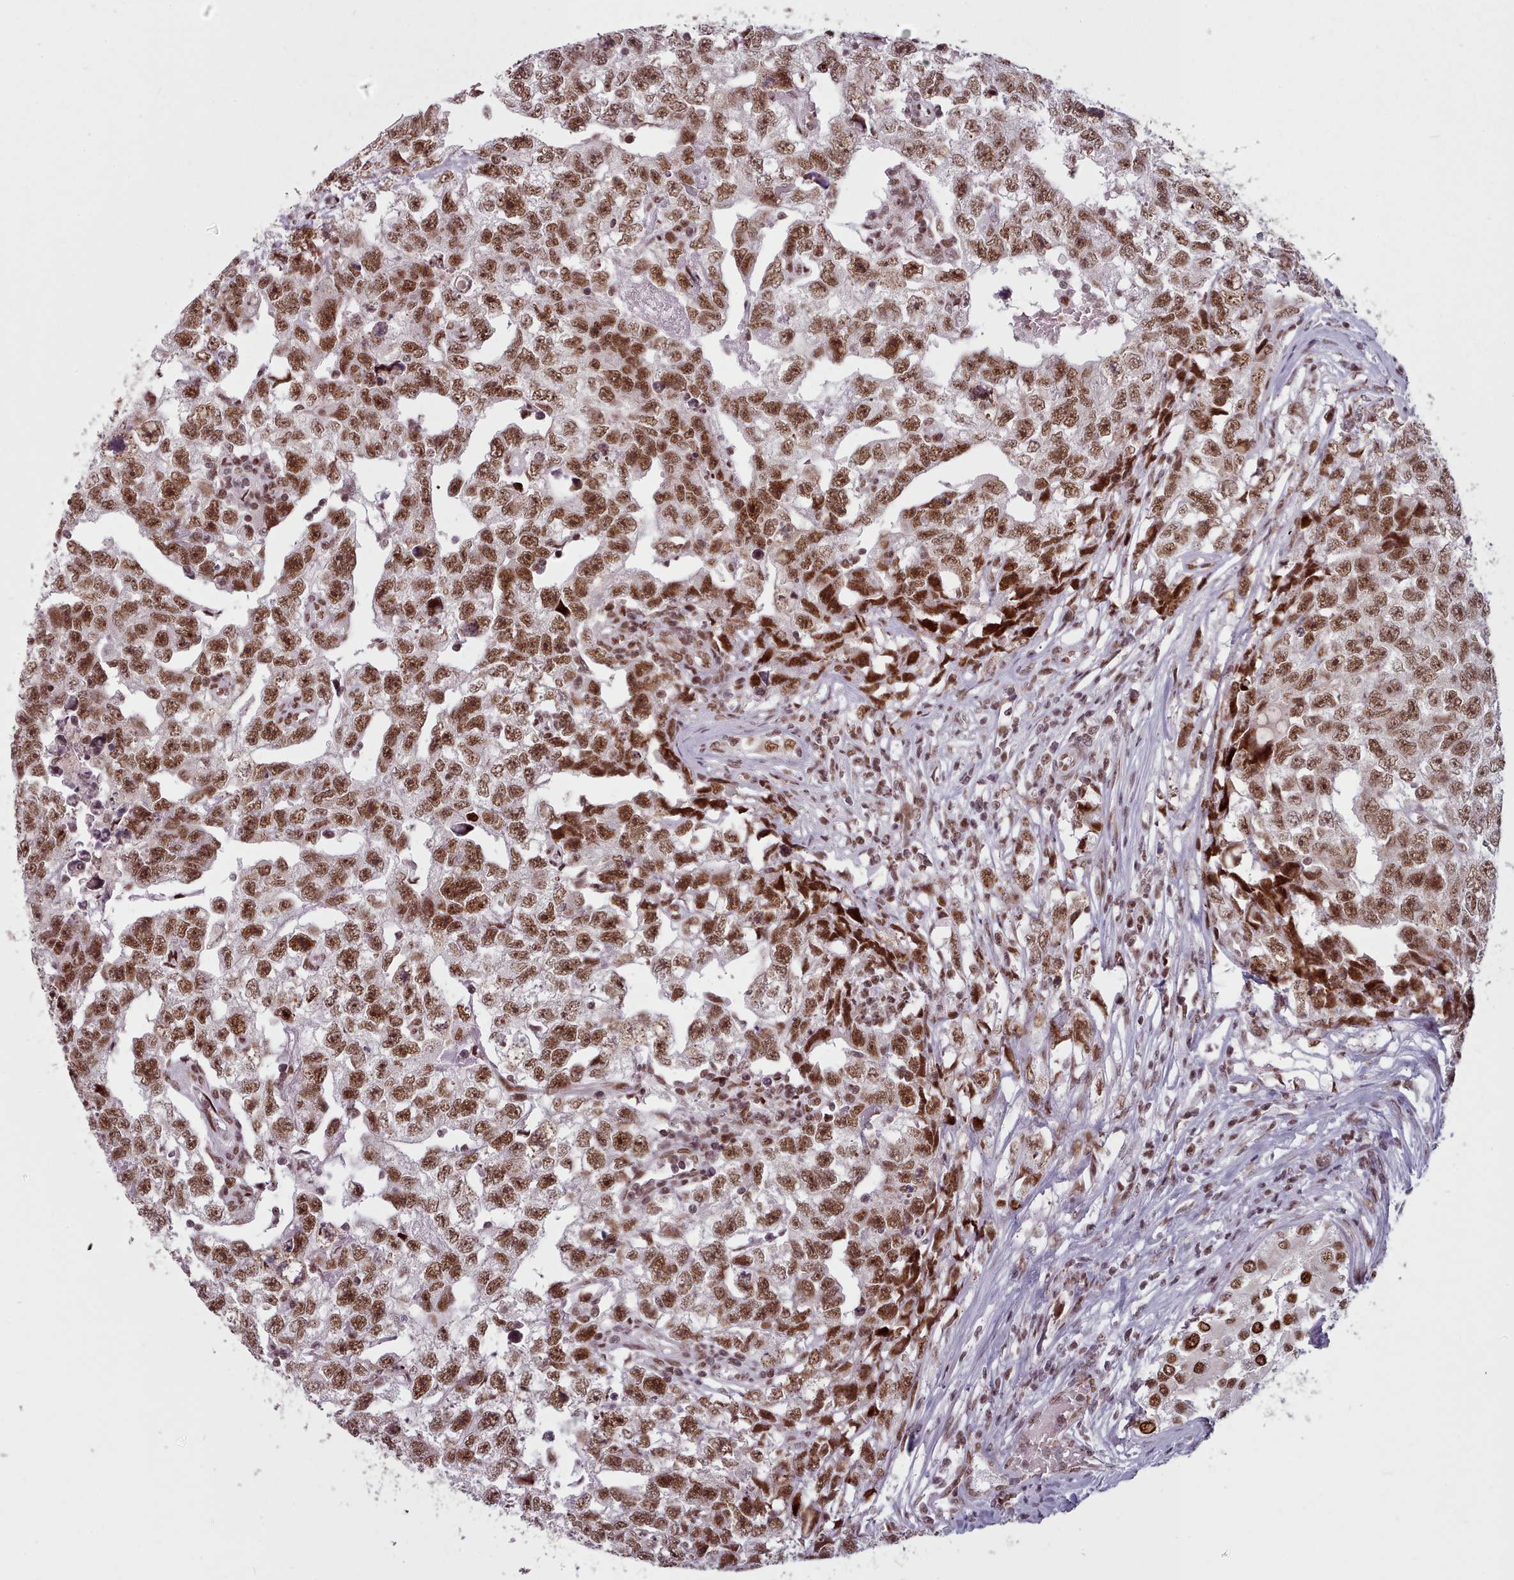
{"staining": {"intensity": "strong", "quantity": ">75%", "location": "nuclear"}, "tissue": "testis cancer", "cell_type": "Tumor cells", "image_type": "cancer", "snomed": [{"axis": "morphology", "description": "Carcinoma, Embryonal, NOS"}, {"axis": "topography", "description": "Testis"}], "caption": "Human testis embryonal carcinoma stained for a protein (brown) displays strong nuclear positive expression in about >75% of tumor cells.", "gene": "SRSF9", "patient": {"sex": "male", "age": 22}}